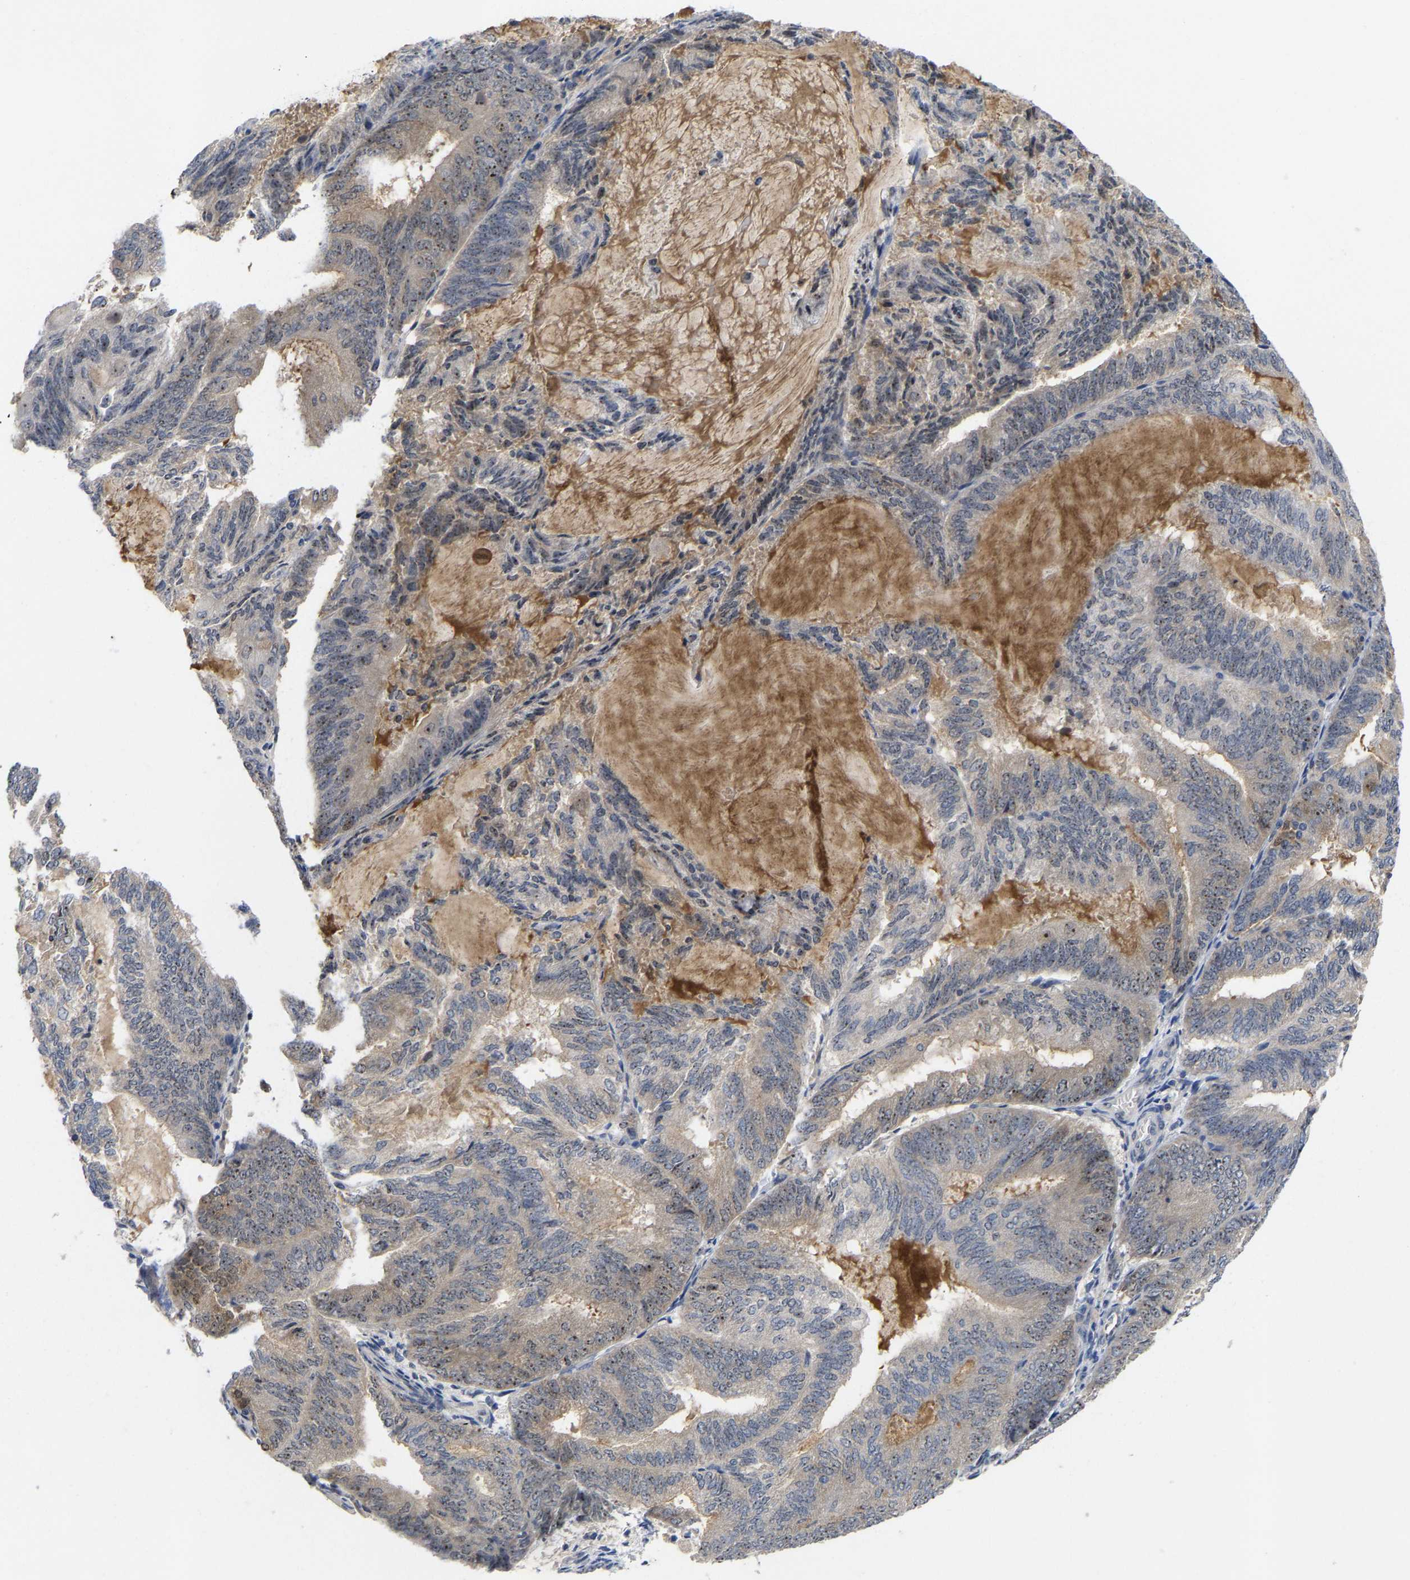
{"staining": {"intensity": "weak", "quantity": "<25%", "location": "nuclear"}, "tissue": "endometrial cancer", "cell_type": "Tumor cells", "image_type": "cancer", "snomed": [{"axis": "morphology", "description": "Adenocarcinoma, NOS"}, {"axis": "topography", "description": "Endometrium"}], "caption": "Immunohistochemical staining of human endometrial cancer (adenocarcinoma) reveals no significant positivity in tumor cells.", "gene": "NLE1", "patient": {"sex": "female", "age": 81}}